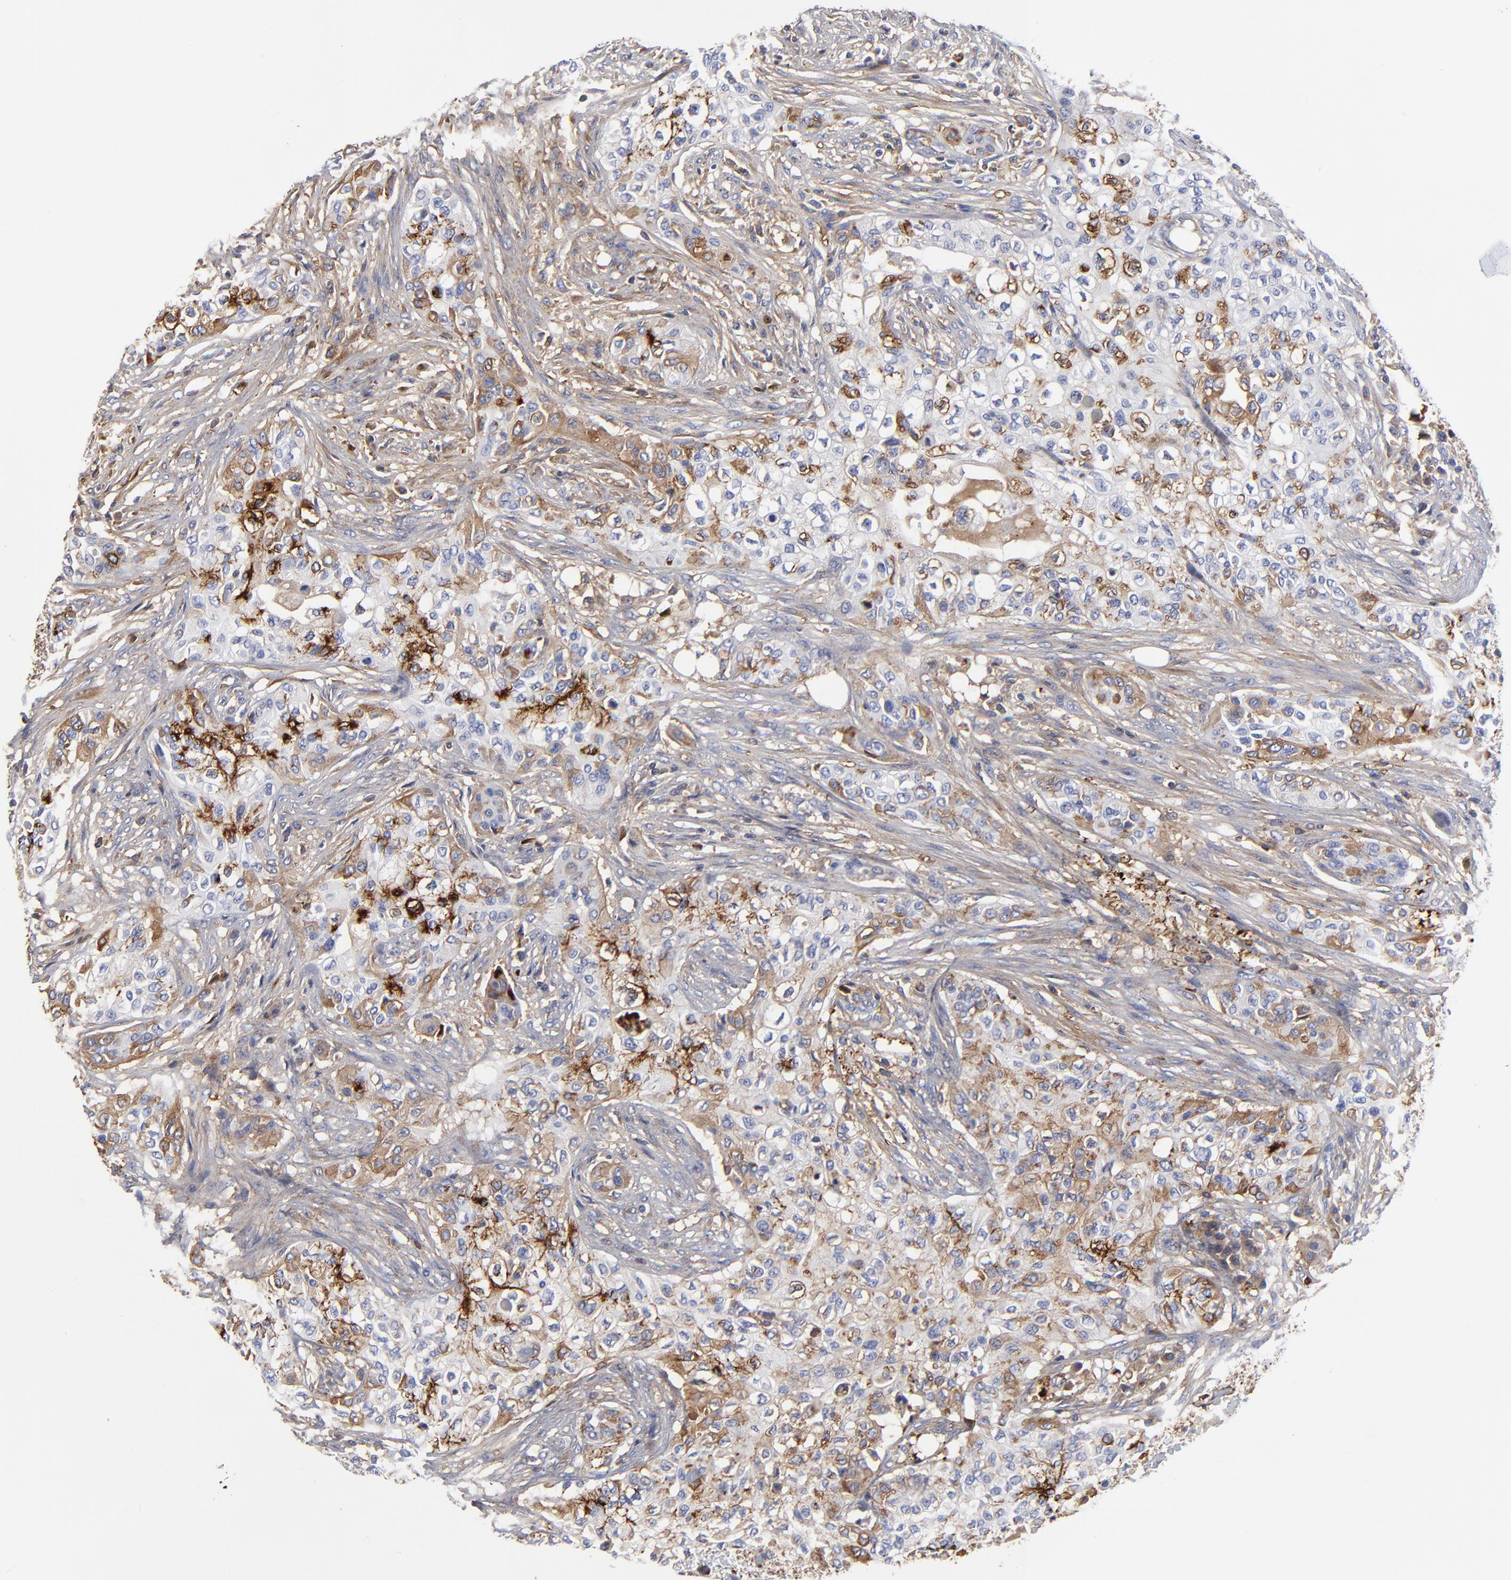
{"staining": {"intensity": "moderate", "quantity": "25%-75%", "location": "cytoplasmic/membranous"}, "tissue": "urothelial cancer", "cell_type": "Tumor cells", "image_type": "cancer", "snomed": [{"axis": "morphology", "description": "Urothelial carcinoma, High grade"}, {"axis": "topography", "description": "Urinary bladder"}], "caption": "Immunohistochemical staining of human high-grade urothelial carcinoma shows moderate cytoplasmic/membranous protein staining in approximately 25%-75% of tumor cells.", "gene": "DCN", "patient": {"sex": "male", "age": 74}}